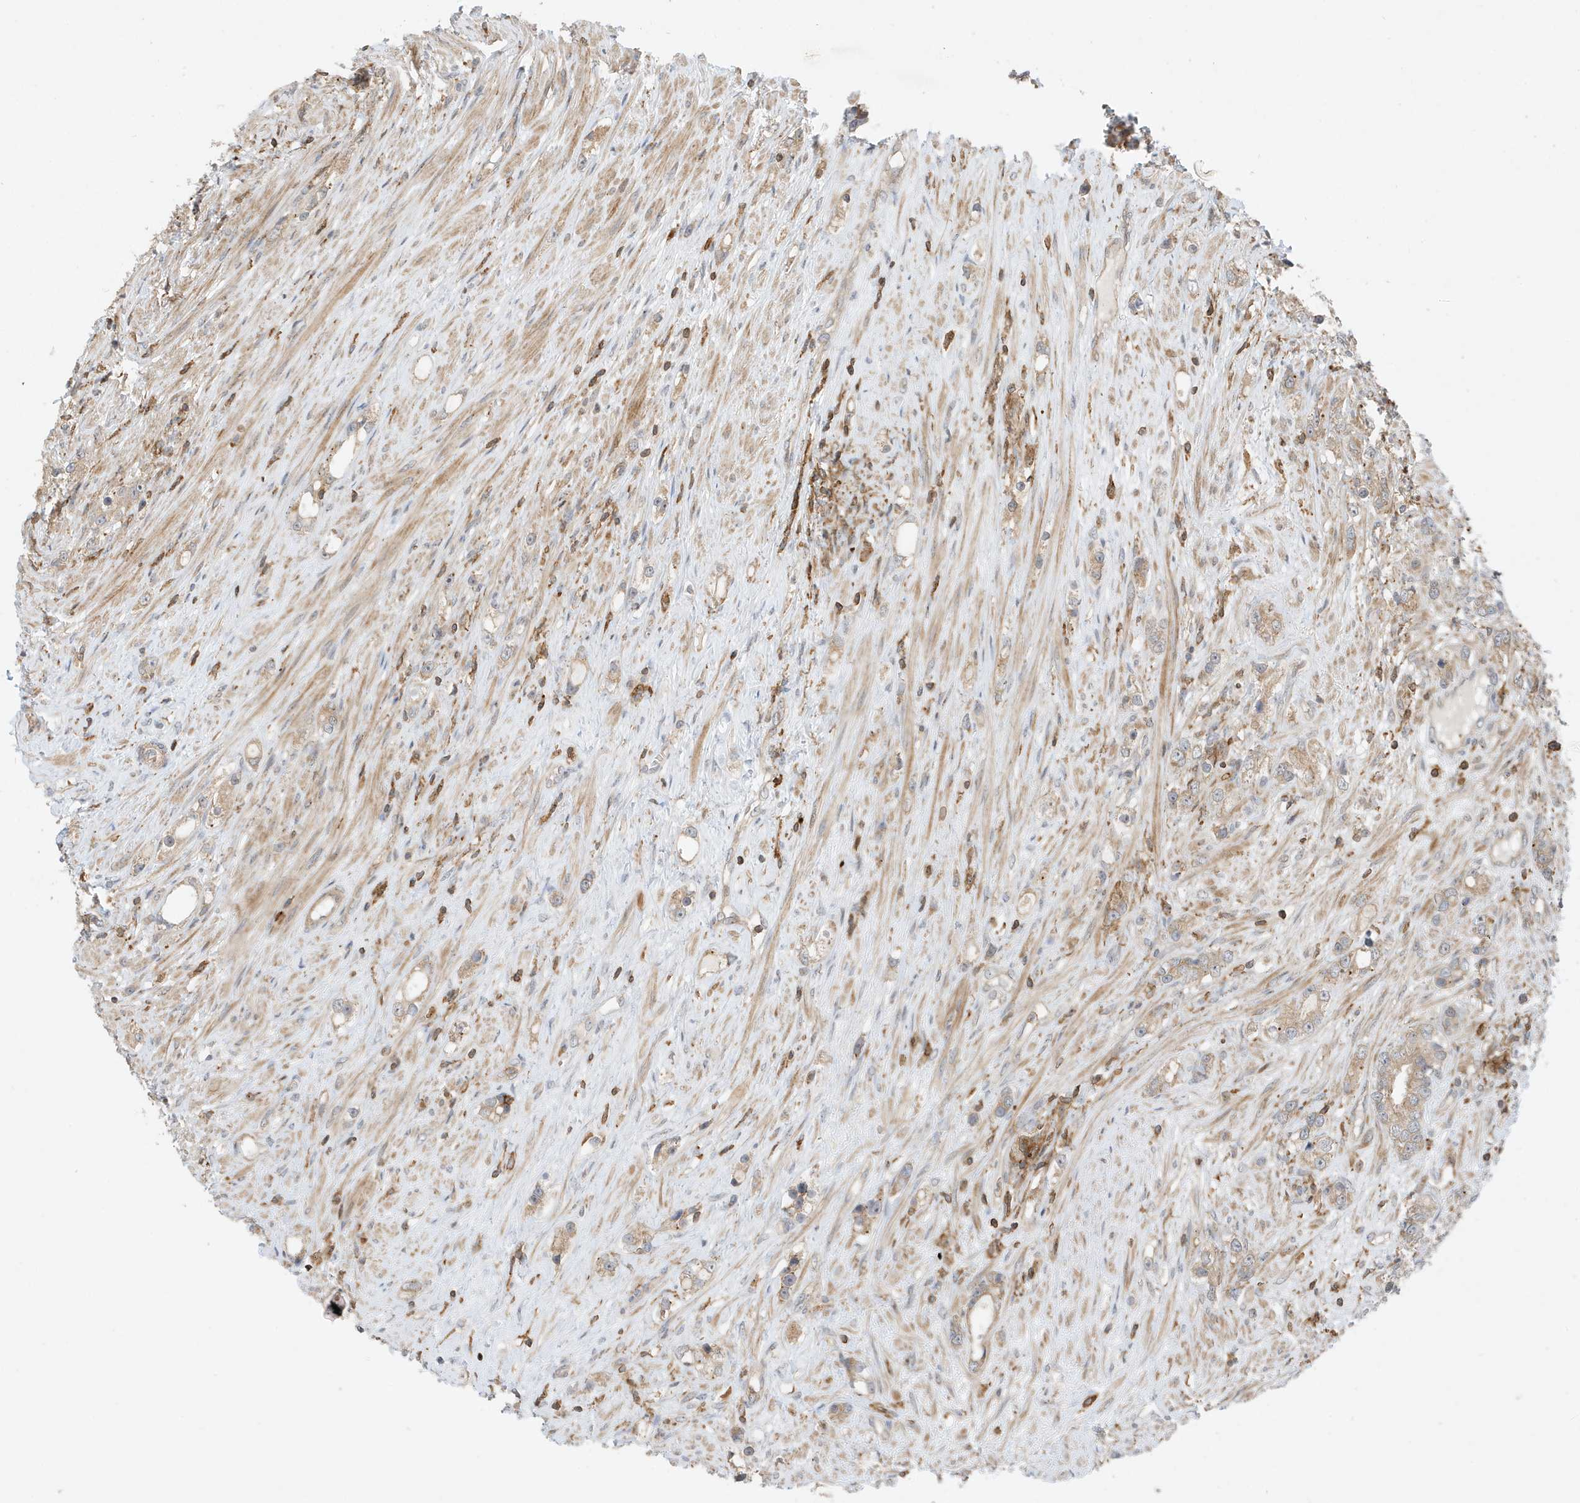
{"staining": {"intensity": "weak", "quantity": ">75%", "location": "cytoplasmic/membranous"}, "tissue": "prostate cancer", "cell_type": "Tumor cells", "image_type": "cancer", "snomed": [{"axis": "morphology", "description": "Adenocarcinoma, High grade"}, {"axis": "topography", "description": "Prostate"}], "caption": "An immunohistochemistry (IHC) histopathology image of tumor tissue is shown. Protein staining in brown highlights weak cytoplasmic/membranous positivity in high-grade adenocarcinoma (prostate) within tumor cells.", "gene": "TATDN3", "patient": {"sex": "male", "age": 63}}